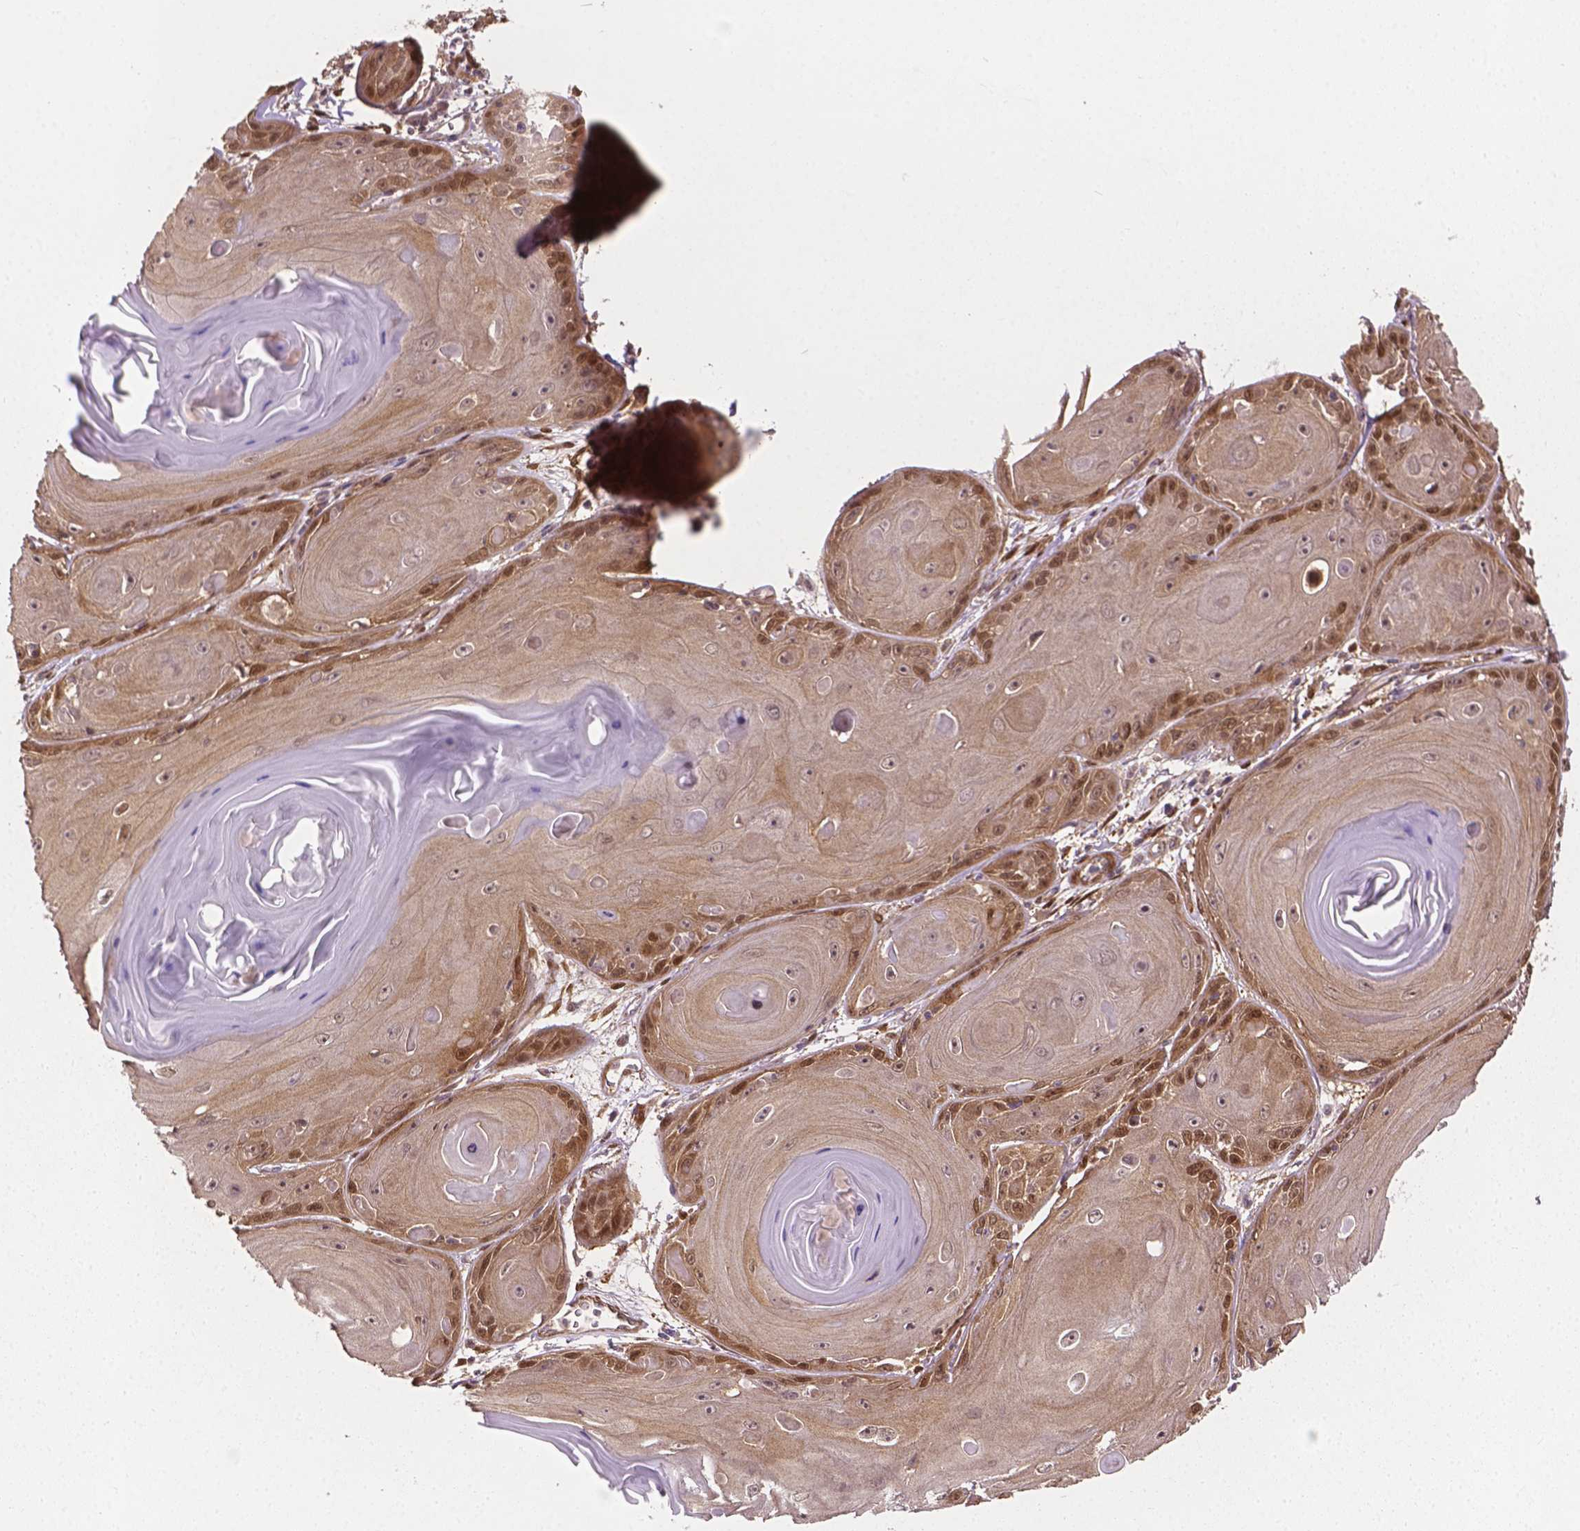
{"staining": {"intensity": "moderate", "quantity": "<25%", "location": "nuclear"}, "tissue": "skin cancer", "cell_type": "Tumor cells", "image_type": "cancer", "snomed": [{"axis": "morphology", "description": "Squamous cell carcinoma, NOS"}, {"axis": "topography", "description": "Skin"}, {"axis": "topography", "description": "Vulva"}], "caption": "DAB immunohistochemical staining of skin cancer (squamous cell carcinoma) reveals moderate nuclear protein expression in approximately <25% of tumor cells.", "gene": "YAP1", "patient": {"sex": "female", "age": 85}}